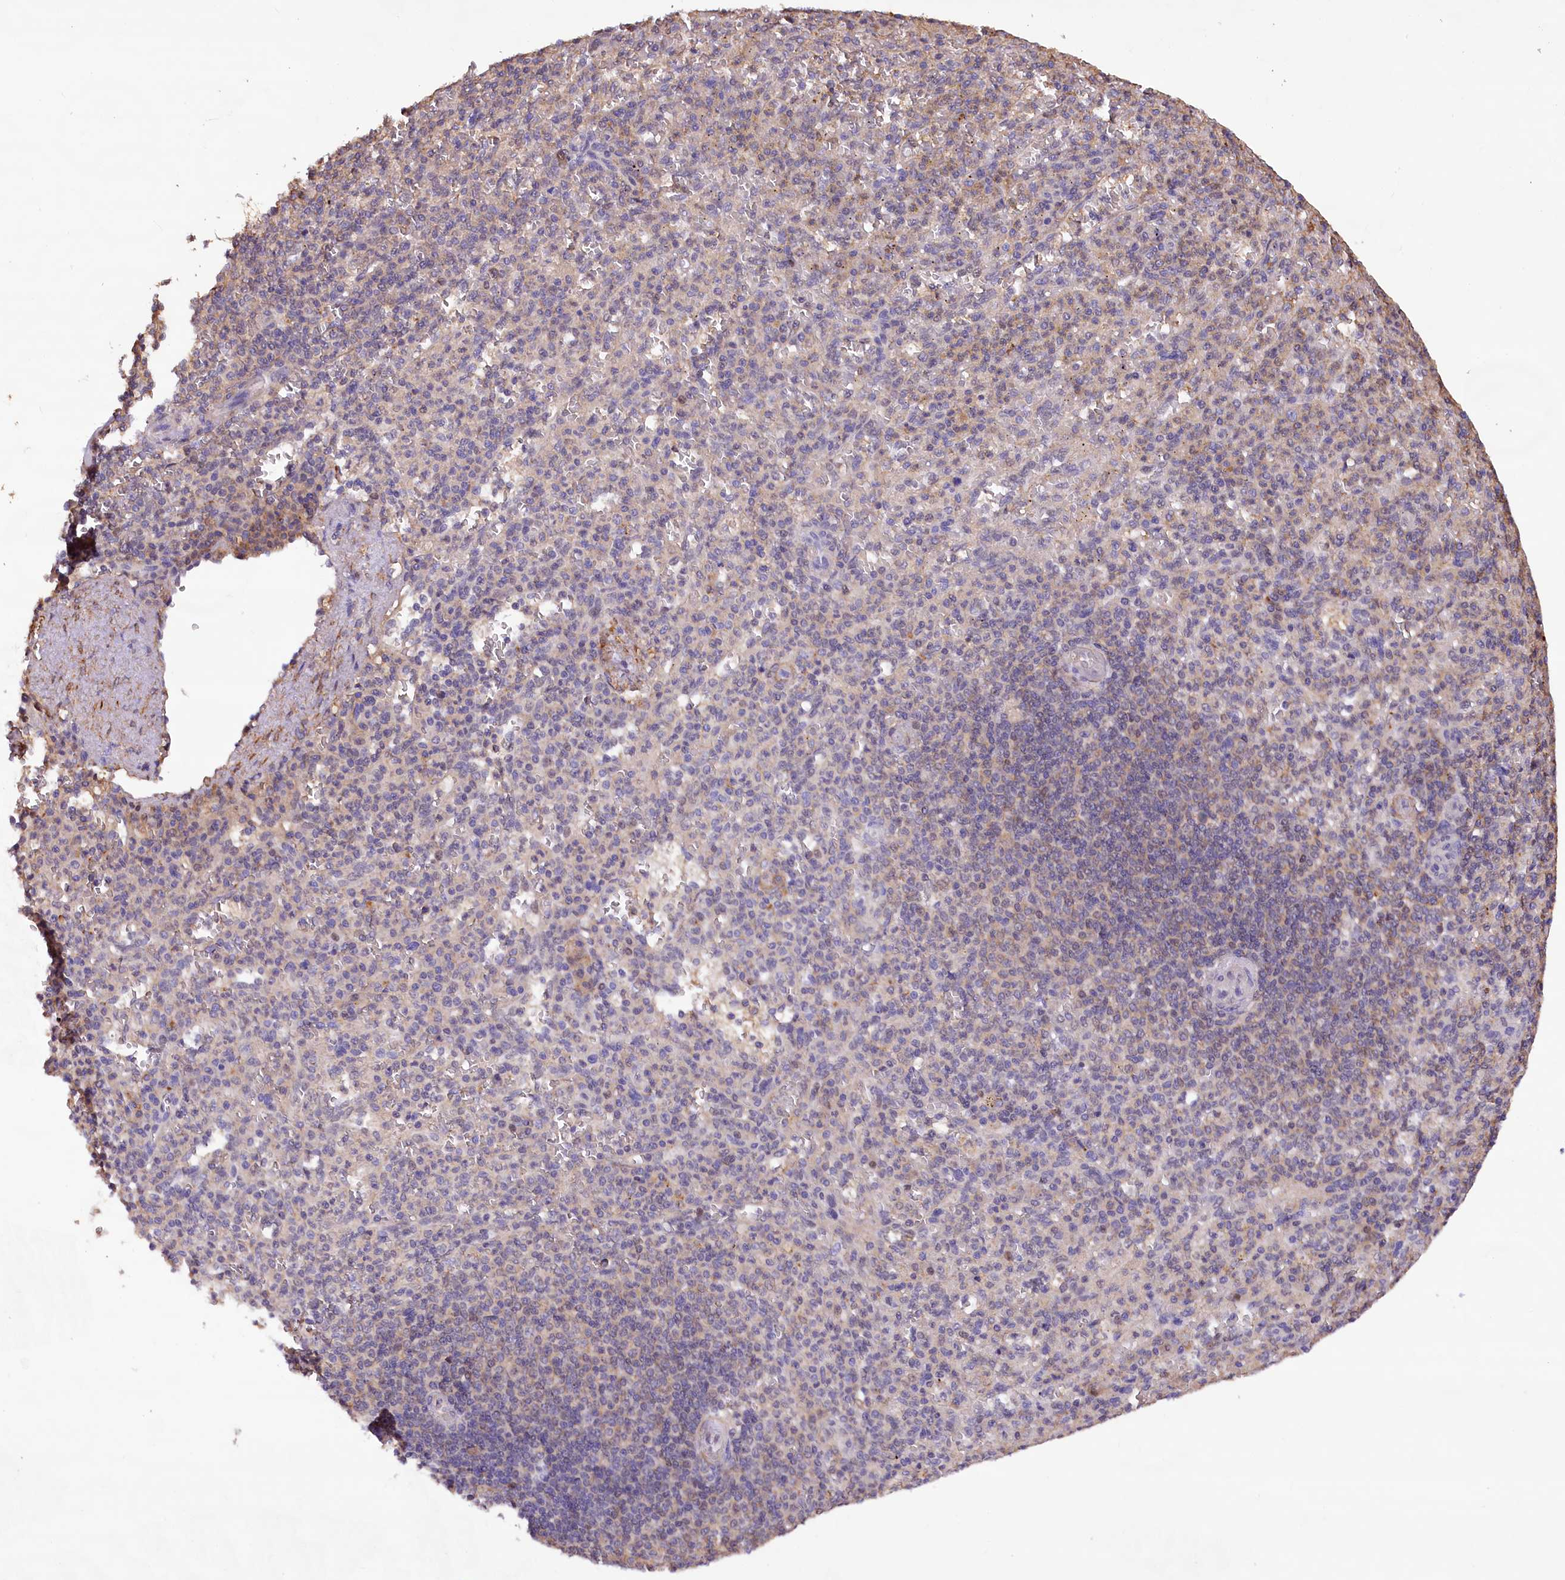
{"staining": {"intensity": "negative", "quantity": "none", "location": "none"}, "tissue": "spleen", "cell_type": "Cells in red pulp", "image_type": "normal", "snomed": [{"axis": "morphology", "description": "Normal tissue, NOS"}, {"axis": "topography", "description": "Spleen"}], "caption": "IHC photomicrograph of normal human spleen stained for a protein (brown), which displays no staining in cells in red pulp.", "gene": "DPP3", "patient": {"sex": "female", "age": 74}}